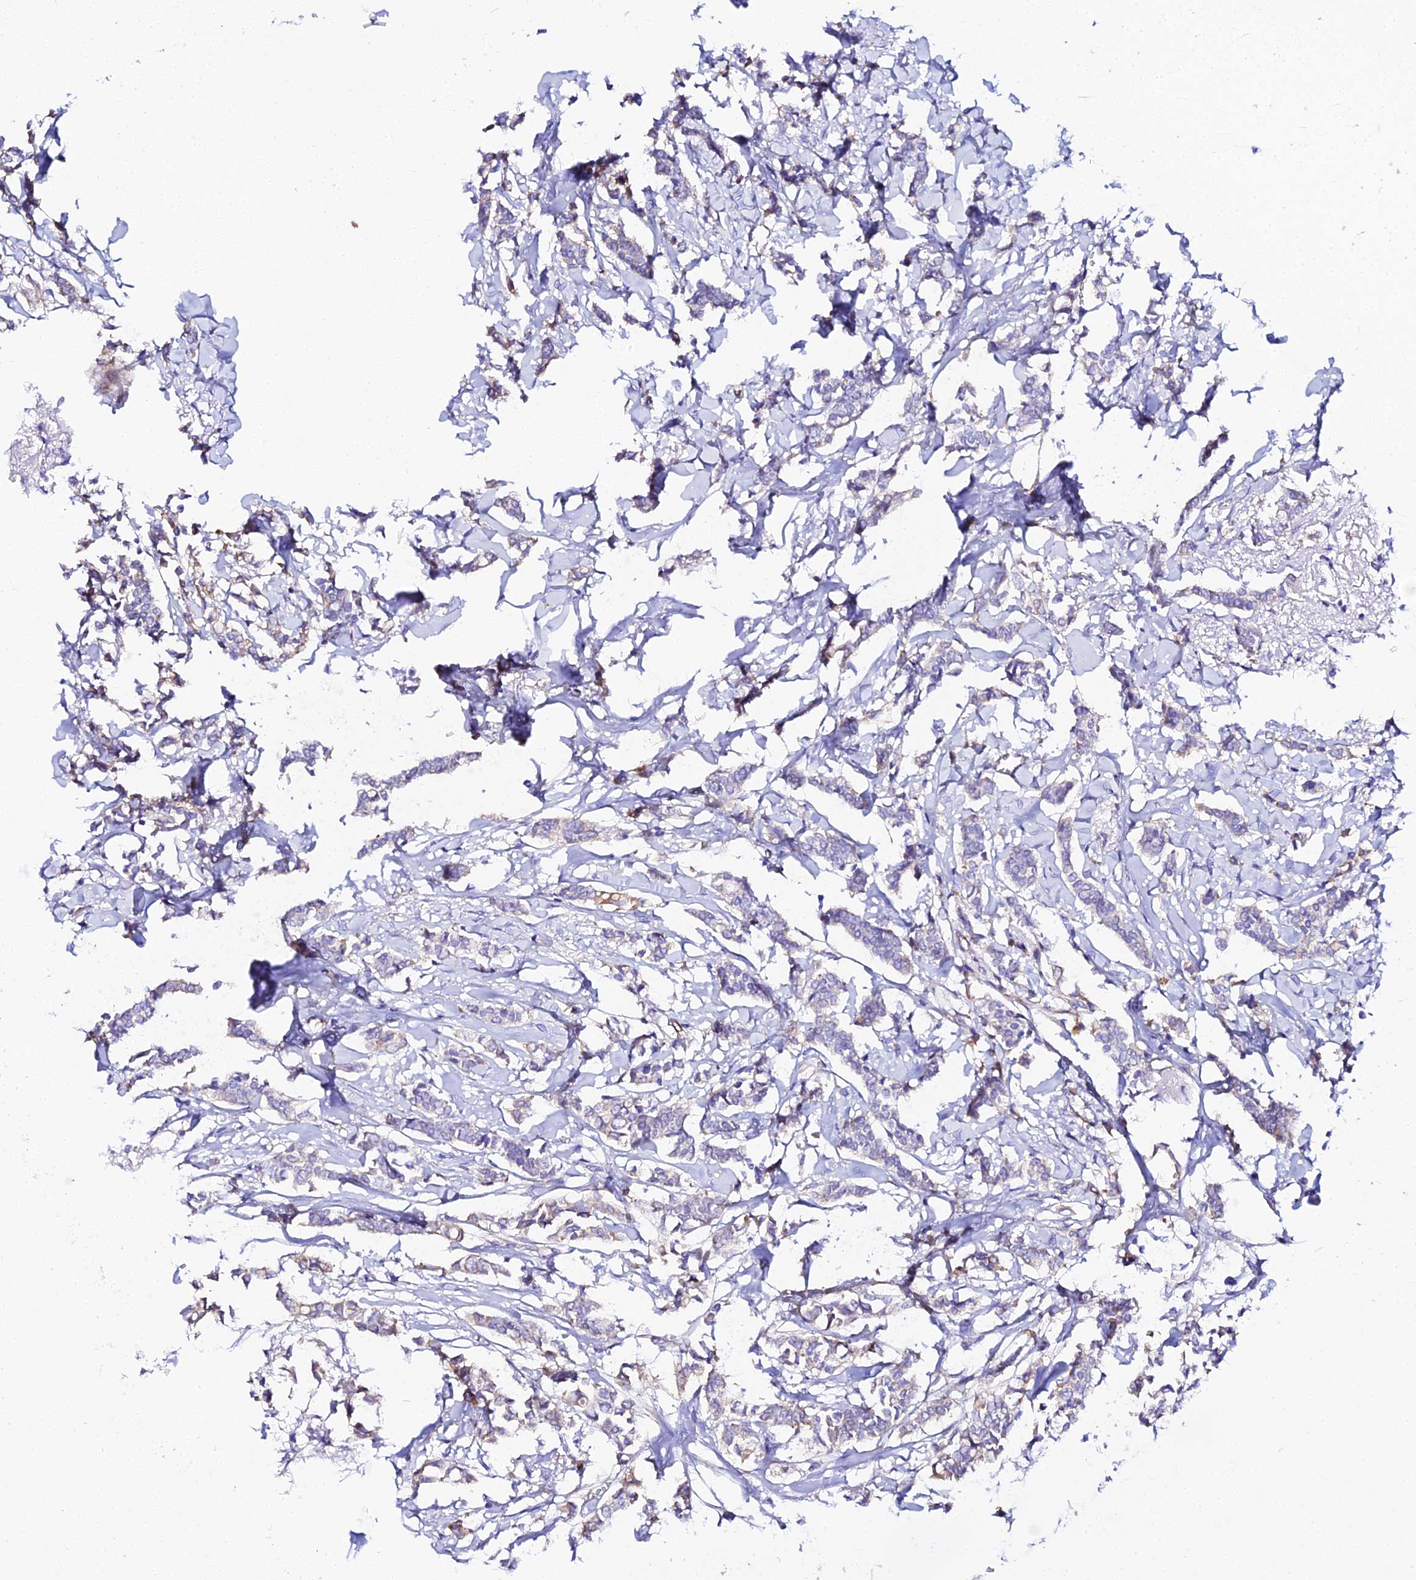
{"staining": {"intensity": "weak", "quantity": "<25%", "location": "cytoplasmic/membranous"}, "tissue": "breast cancer", "cell_type": "Tumor cells", "image_type": "cancer", "snomed": [{"axis": "morphology", "description": "Duct carcinoma"}, {"axis": "topography", "description": "Breast"}], "caption": "DAB immunohistochemical staining of intraductal carcinoma (breast) shows no significant expression in tumor cells.", "gene": "CFAP45", "patient": {"sex": "female", "age": 41}}